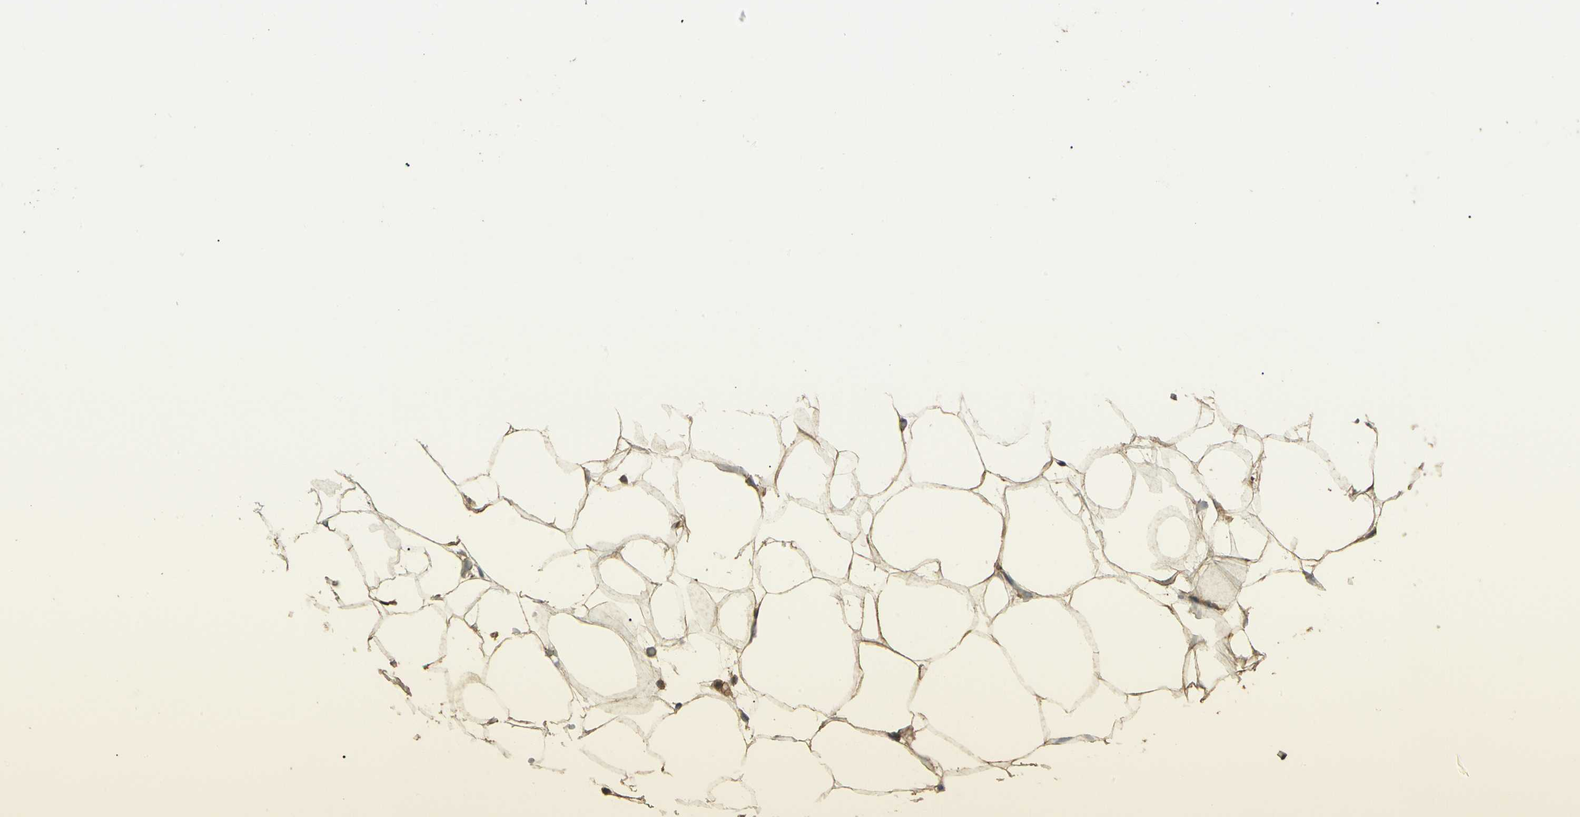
{"staining": {"intensity": "weak", "quantity": "25%-75%", "location": "cytoplasmic/membranous"}, "tissue": "adipose tissue", "cell_type": "Adipocytes", "image_type": "normal", "snomed": [{"axis": "morphology", "description": "Normal tissue, NOS"}, {"axis": "topography", "description": "Breast"}, {"axis": "topography", "description": "Adipose tissue"}], "caption": "DAB immunohistochemical staining of normal adipose tissue demonstrates weak cytoplasmic/membranous protein expression in about 25%-75% of adipocytes.", "gene": "CCT7", "patient": {"sex": "female", "age": 25}}